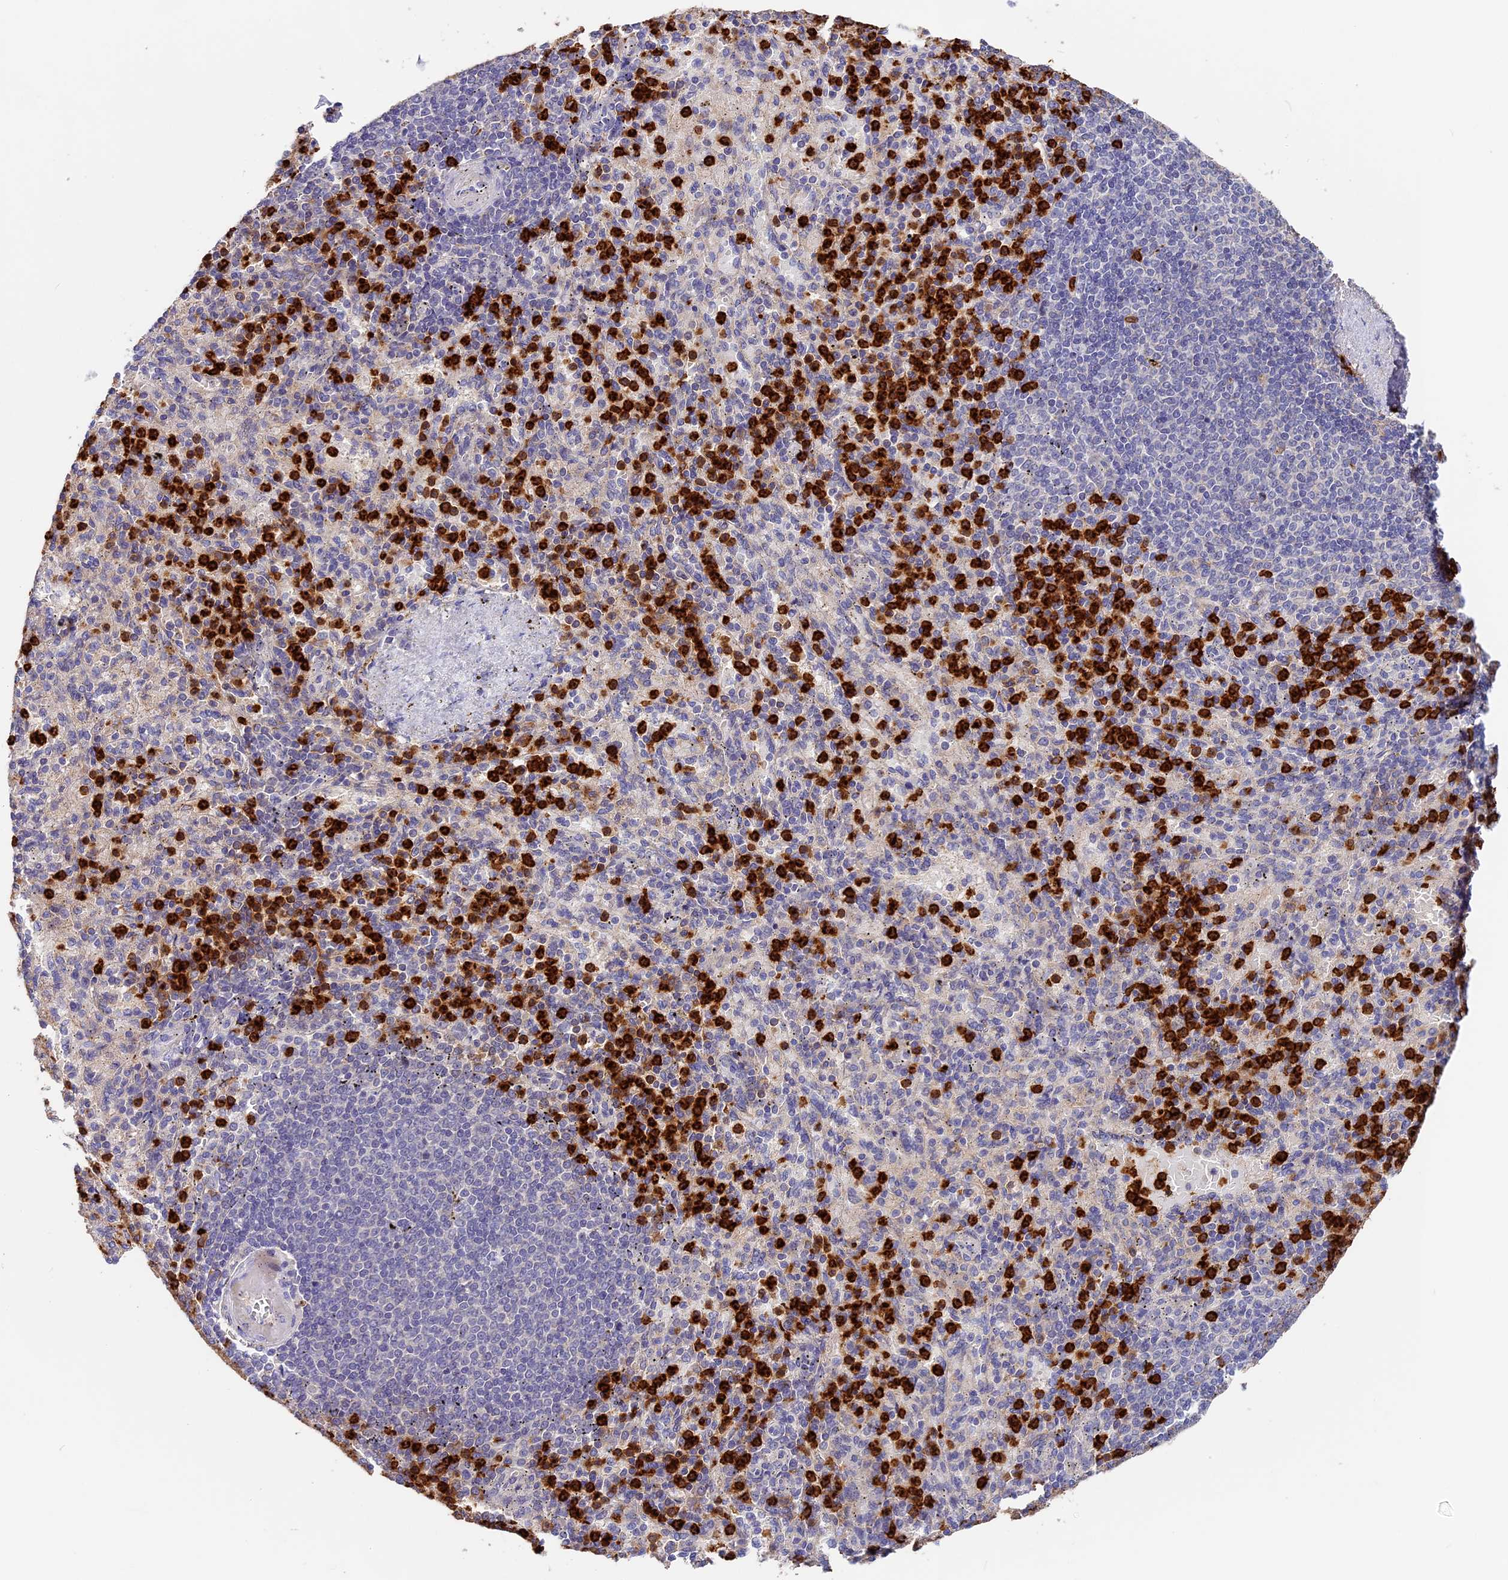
{"staining": {"intensity": "strong", "quantity": "25%-75%", "location": "cytoplasmic/membranous"}, "tissue": "spleen", "cell_type": "Cells in red pulp", "image_type": "normal", "snomed": [{"axis": "morphology", "description": "Normal tissue, NOS"}, {"axis": "topography", "description": "Spleen"}], "caption": "IHC histopathology image of benign spleen: spleen stained using IHC demonstrates high levels of strong protein expression localized specifically in the cytoplasmic/membranous of cells in red pulp, appearing as a cytoplasmic/membranous brown color.", "gene": "ADGRD1", "patient": {"sex": "female", "age": 74}}